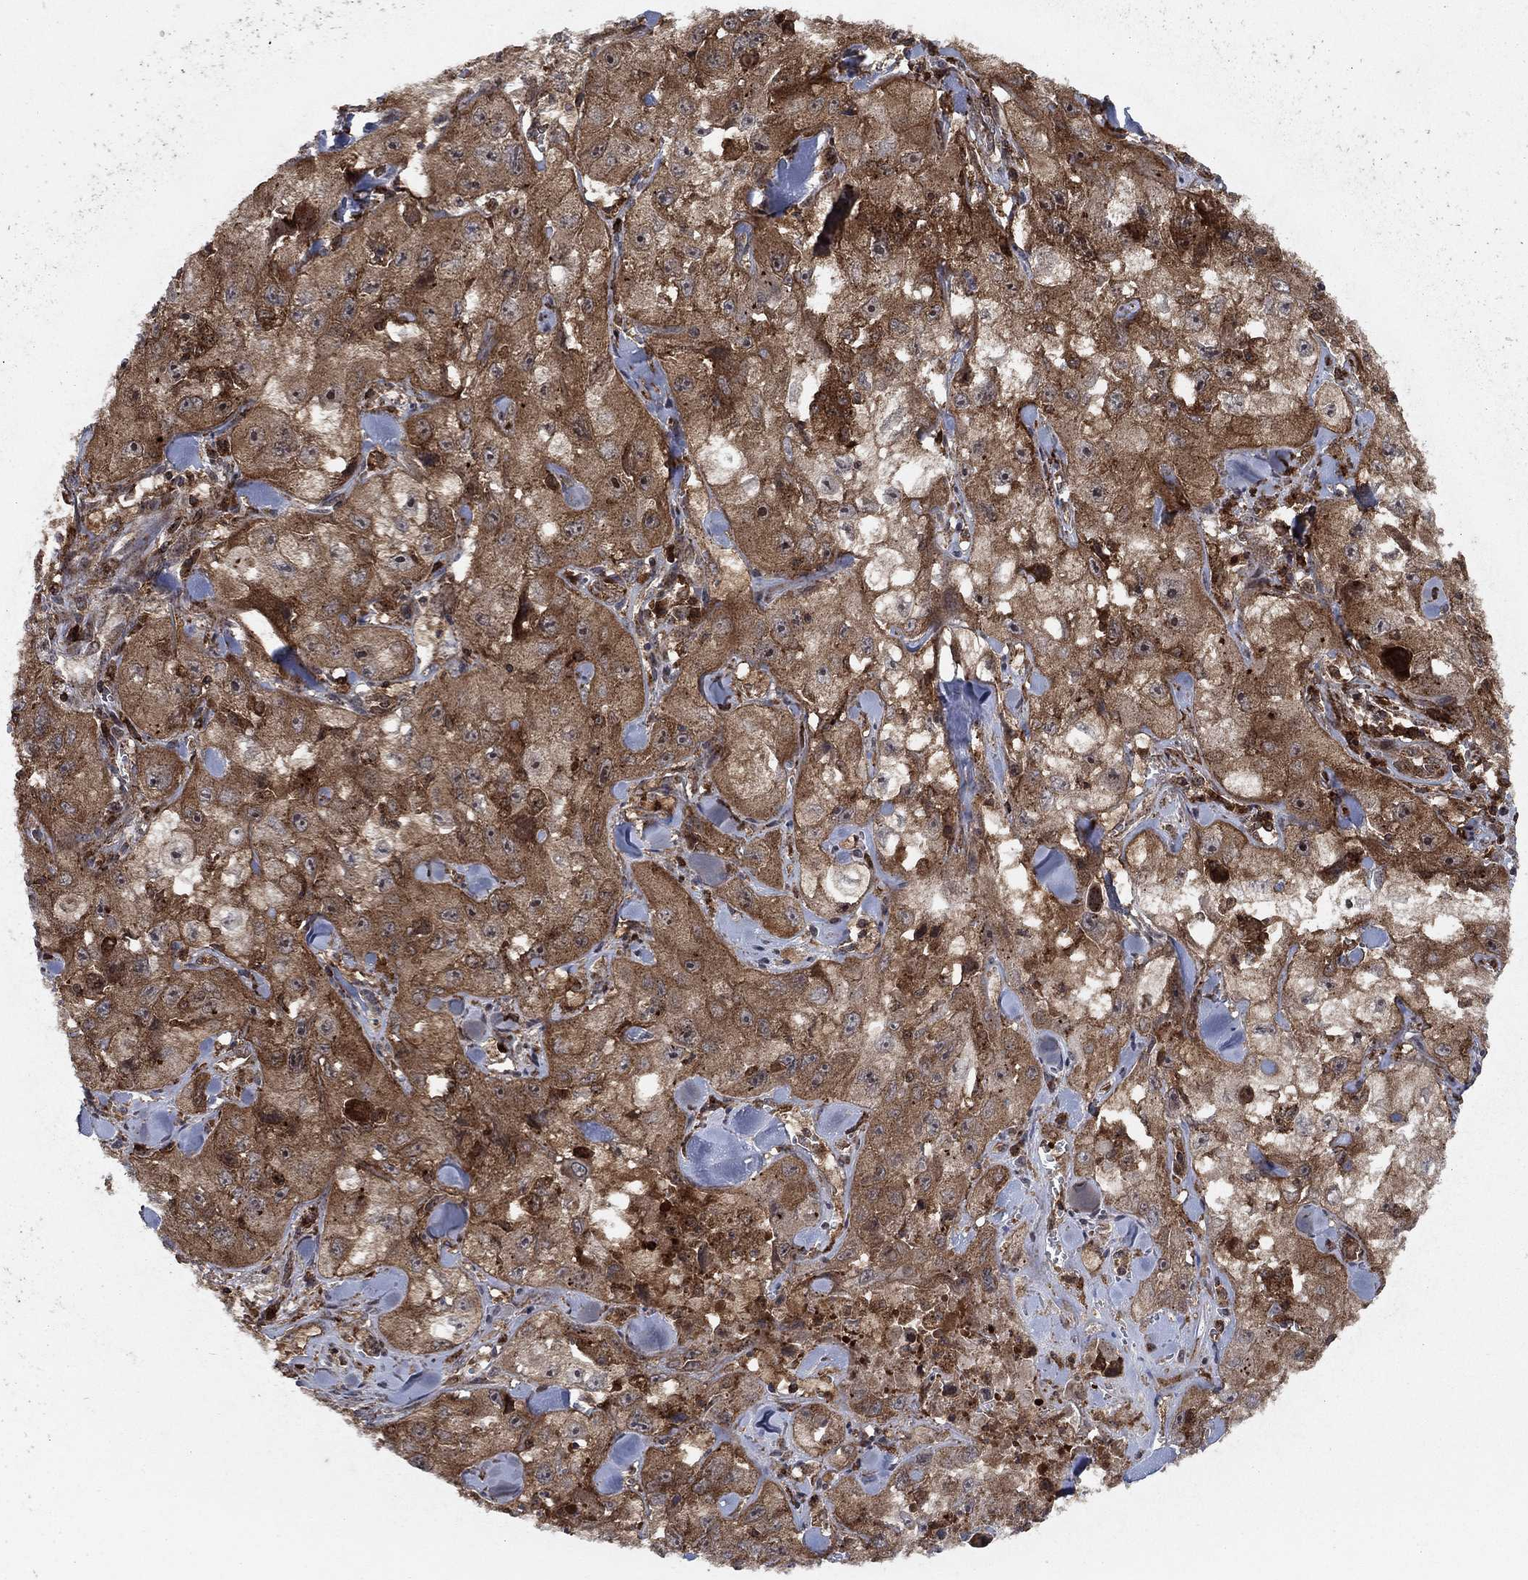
{"staining": {"intensity": "moderate", "quantity": ">75%", "location": "cytoplasmic/membranous"}, "tissue": "skin cancer", "cell_type": "Tumor cells", "image_type": "cancer", "snomed": [{"axis": "morphology", "description": "Squamous cell carcinoma, NOS"}, {"axis": "topography", "description": "Skin"}, {"axis": "topography", "description": "Subcutis"}], "caption": "Tumor cells exhibit medium levels of moderate cytoplasmic/membranous staining in about >75% of cells in human skin cancer. (DAB (3,3'-diaminobenzidine) IHC, brown staining for protein, blue staining for nuclei).", "gene": "IFI35", "patient": {"sex": "male", "age": 73}}